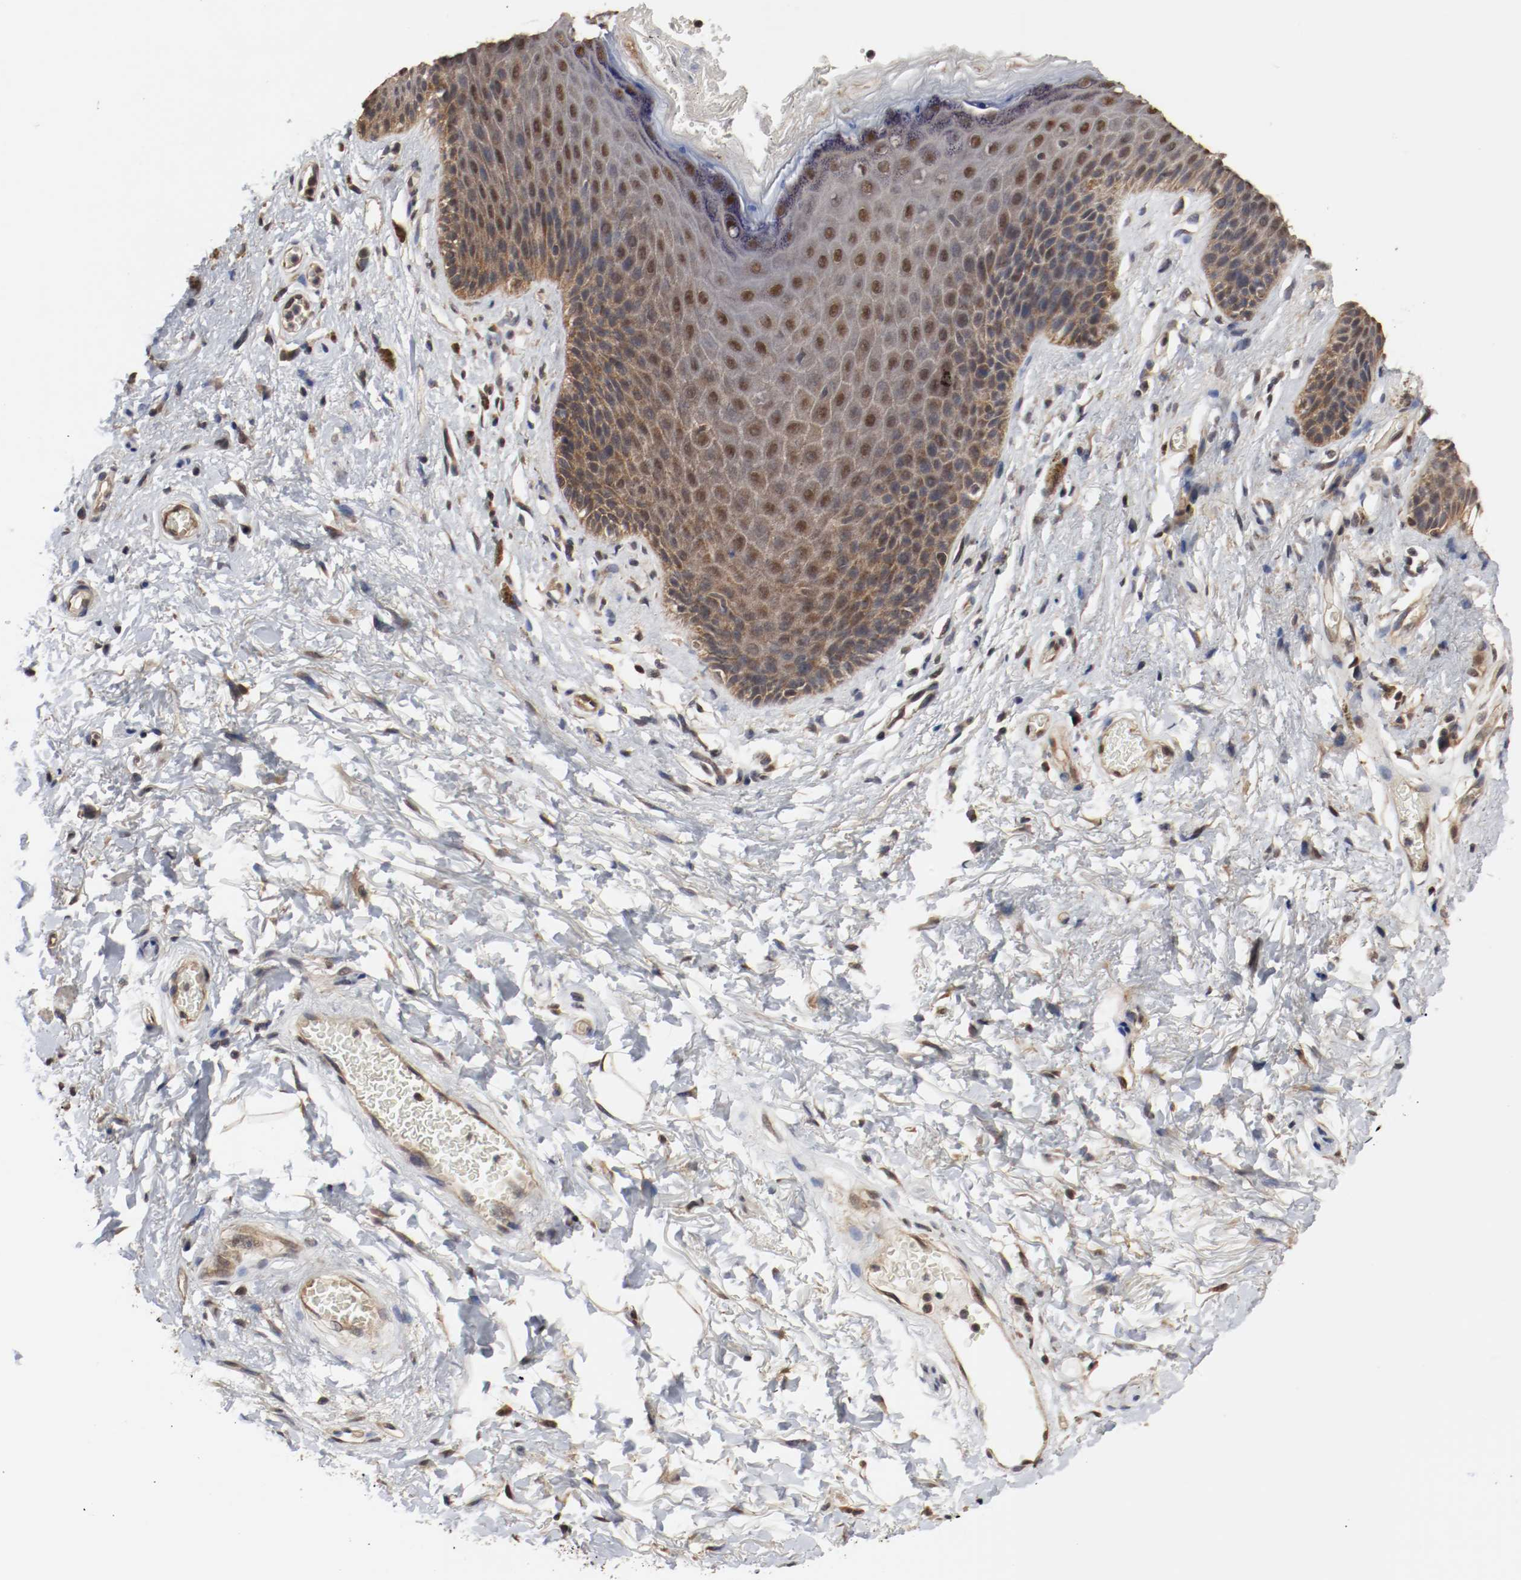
{"staining": {"intensity": "moderate", "quantity": ">75%", "location": "cytoplasmic/membranous,nuclear"}, "tissue": "skin", "cell_type": "Epidermal cells", "image_type": "normal", "snomed": [{"axis": "morphology", "description": "Normal tissue, NOS"}, {"axis": "topography", "description": "Anal"}], "caption": "DAB immunohistochemical staining of benign skin exhibits moderate cytoplasmic/membranous,nuclear protein expression in approximately >75% of epidermal cells. The staining was performed using DAB (3,3'-diaminobenzidine), with brown indicating positive protein expression. Nuclei are stained blue with hematoxylin.", "gene": "AFG3L2", "patient": {"sex": "female", "age": 46}}